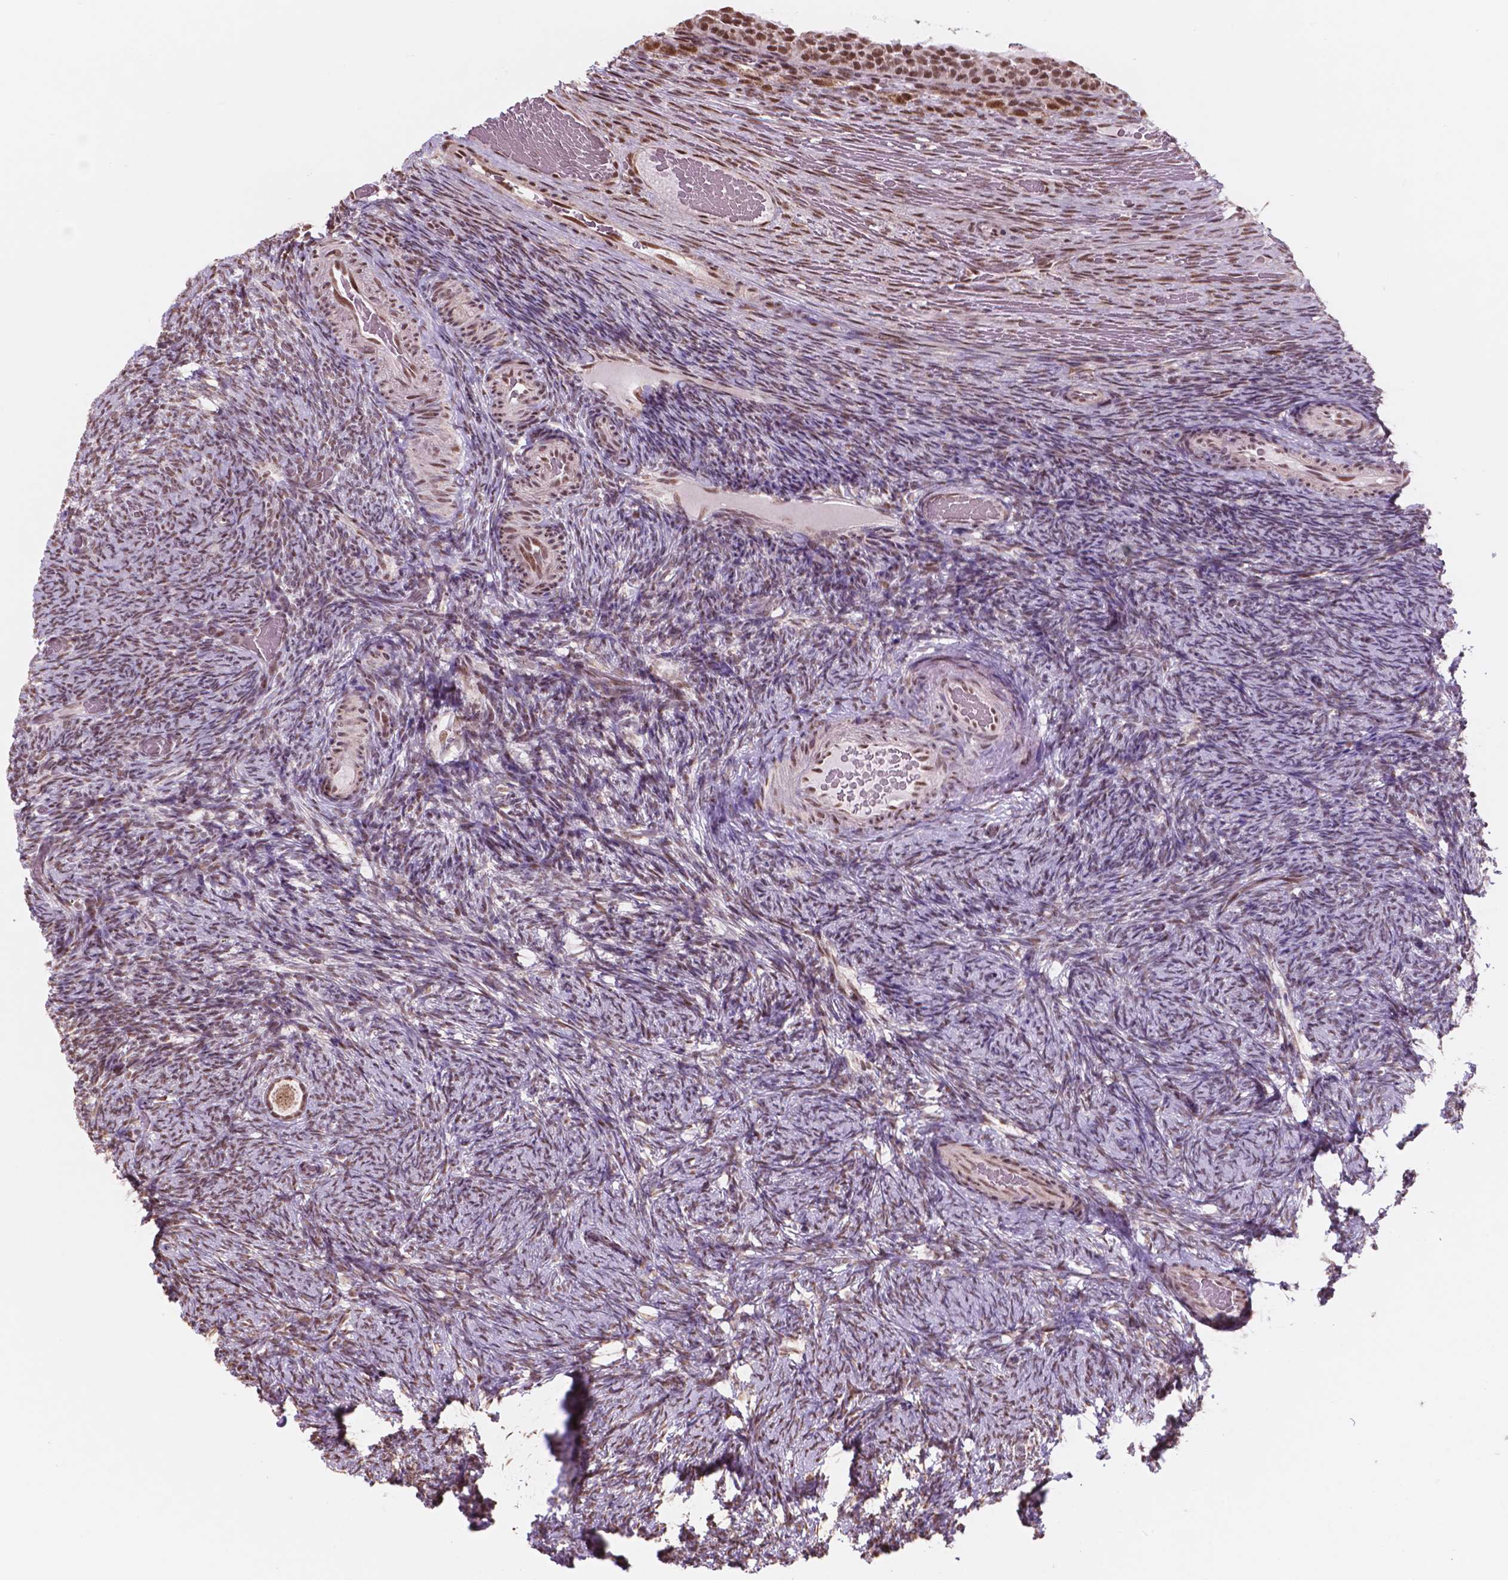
{"staining": {"intensity": "moderate", "quantity": ">75%", "location": "cytoplasmic/membranous,nuclear"}, "tissue": "ovary", "cell_type": "Follicle cells", "image_type": "normal", "snomed": [{"axis": "morphology", "description": "Normal tissue, NOS"}, {"axis": "topography", "description": "Ovary"}], "caption": "This photomicrograph shows immunohistochemistry staining of benign human ovary, with medium moderate cytoplasmic/membranous,nuclear positivity in about >75% of follicle cells.", "gene": "NDUFA10", "patient": {"sex": "female", "age": 34}}